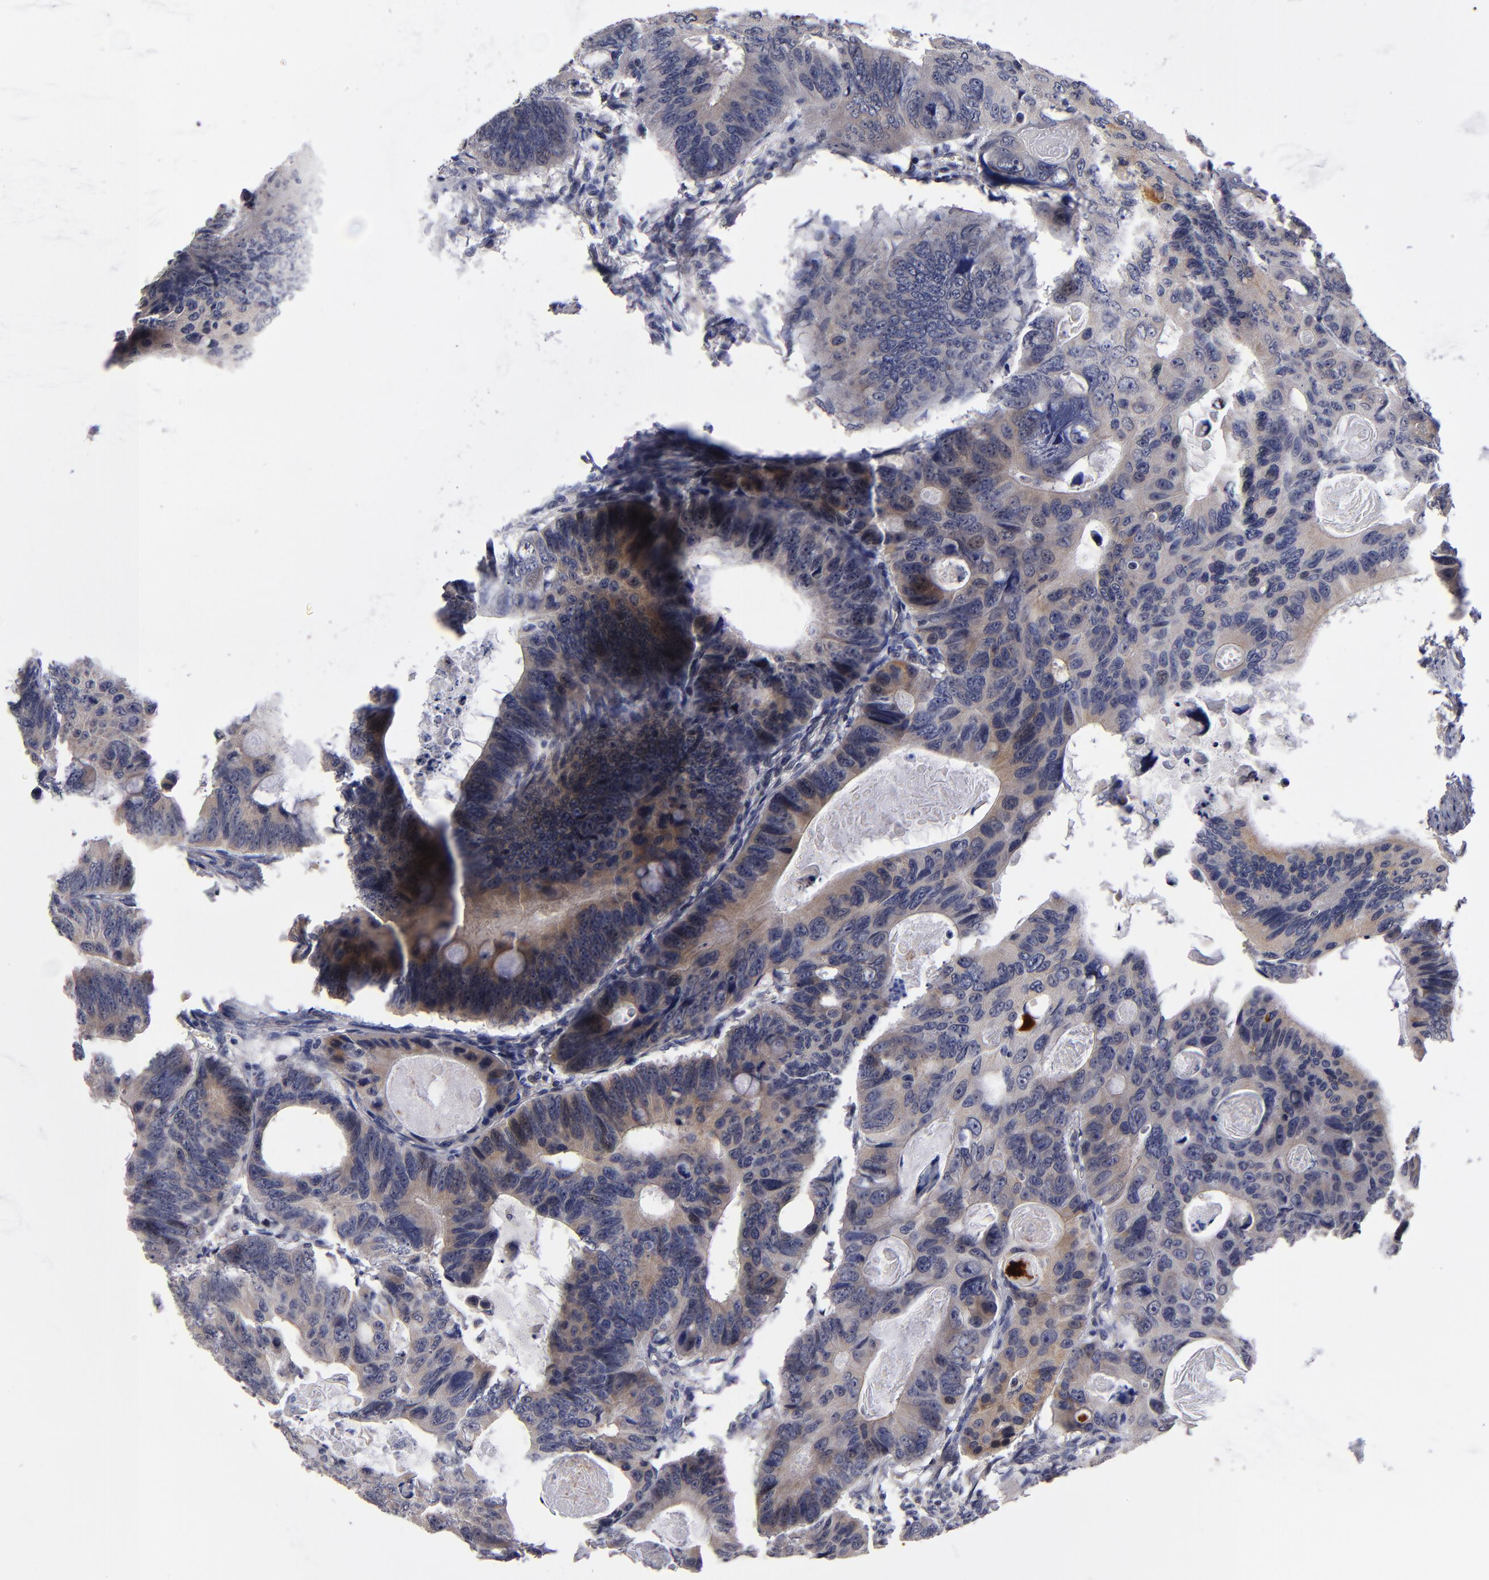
{"staining": {"intensity": "moderate", "quantity": ">75%", "location": "cytoplasmic/membranous"}, "tissue": "colorectal cancer", "cell_type": "Tumor cells", "image_type": "cancer", "snomed": [{"axis": "morphology", "description": "Adenocarcinoma, NOS"}, {"axis": "topography", "description": "Colon"}], "caption": "Immunohistochemical staining of adenocarcinoma (colorectal) shows medium levels of moderate cytoplasmic/membranous protein staining in approximately >75% of tumor cells.", "gene": "EXD2", "patient": {"sex": "female", "age": 55}}